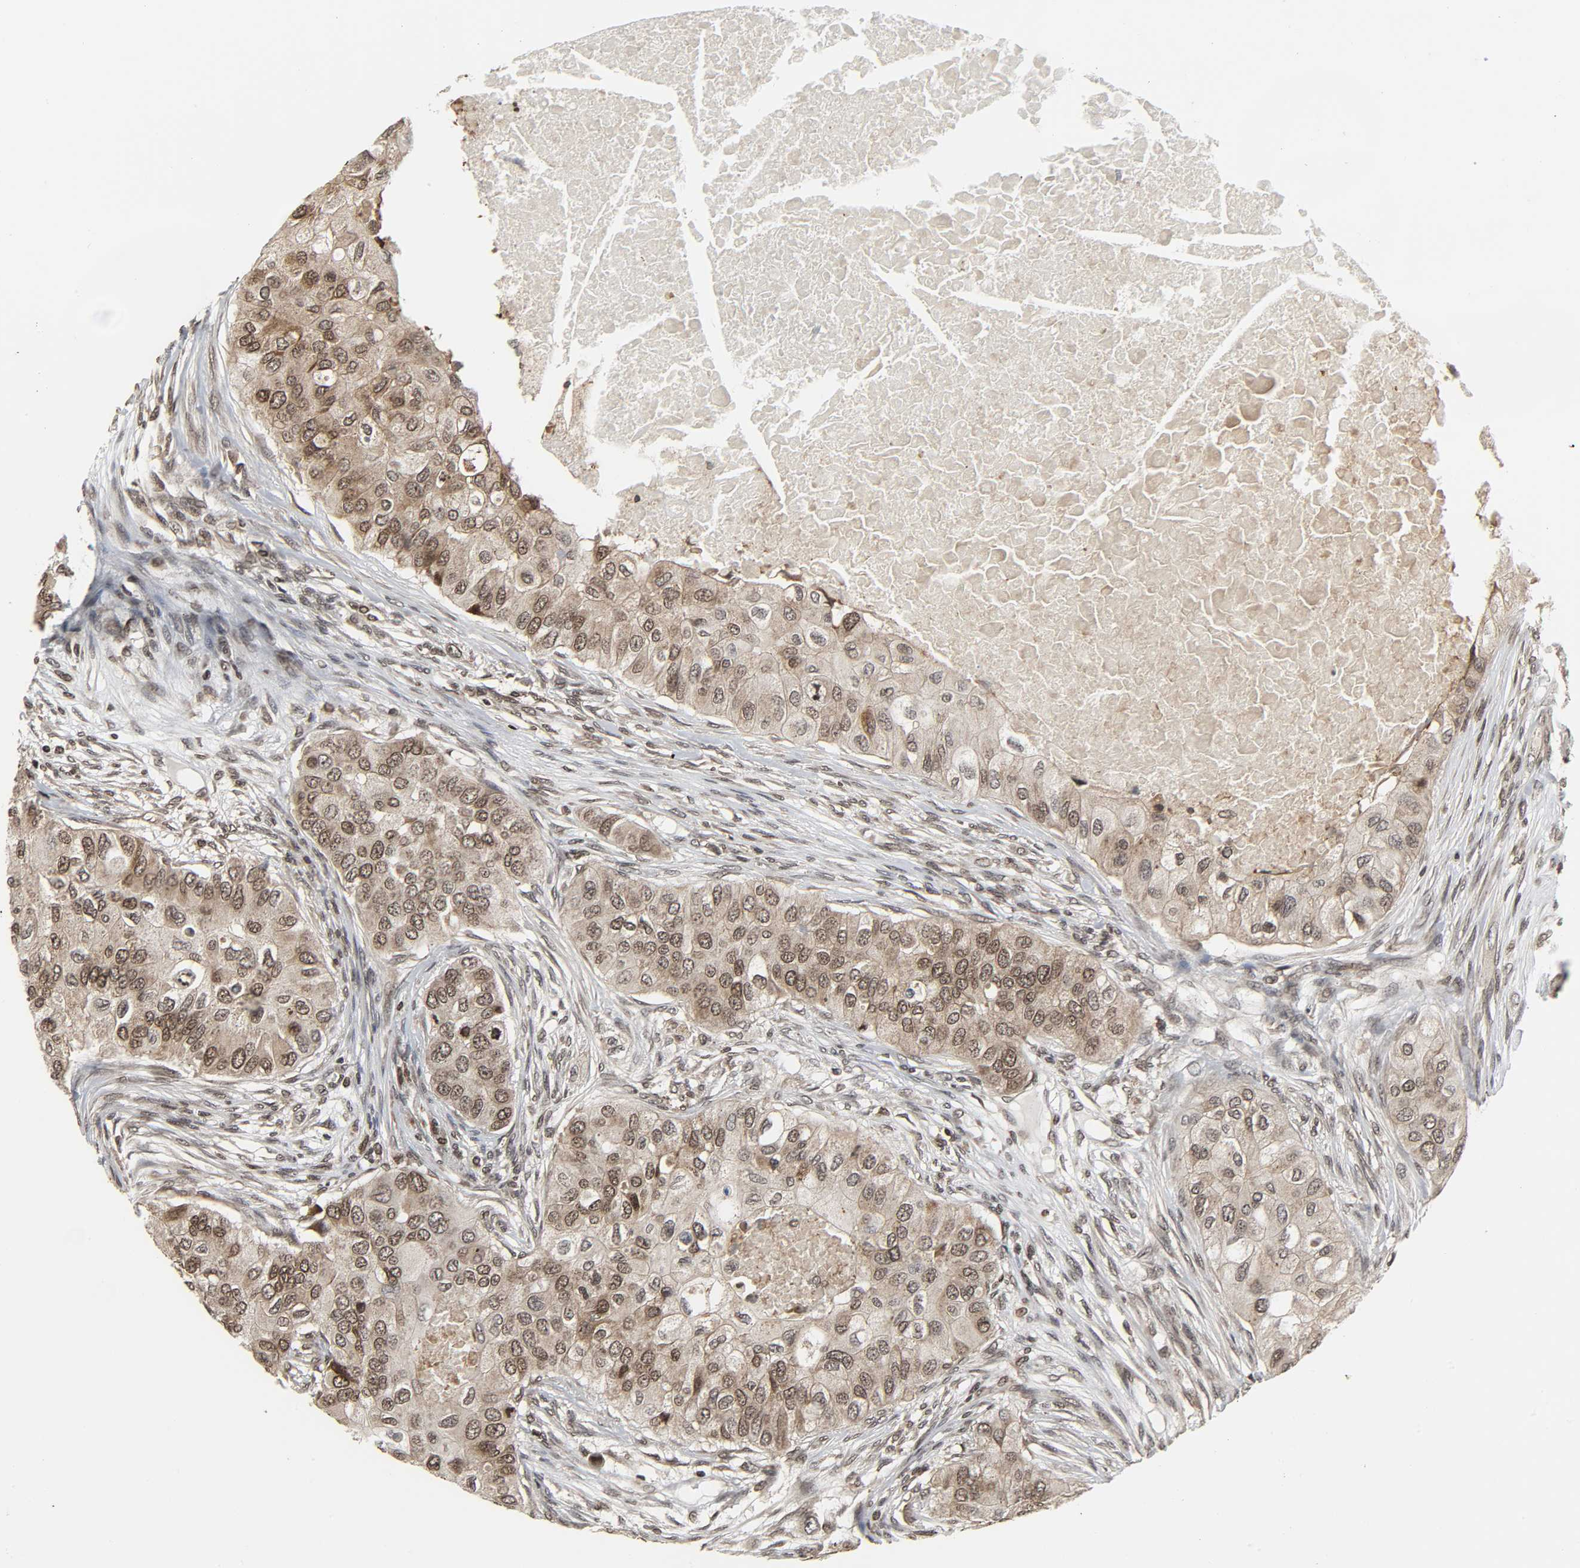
{"staining": {"intensity": "moderate", "quantity": ">75%", "location": "nuclear"}, "tissue": "breast cancer", "cell_type": "Tumor cells", "image_type": "cancer", "snomed": [{"axis": "morphology", "description": "Normal tissue, NOS"}, {"axis": "morphology", "description": "Duct carcinoma"}, {"axis": "topography", "description": "Breast"}], "caption": "Protein expression analysis of human breast cancer (invasive ductal carcinoma) reveals moderate nuclear staining in approximately >75% of tumor cells.", "gene": "XRCC1", "patient": {"sex": "female", "age": 49}}